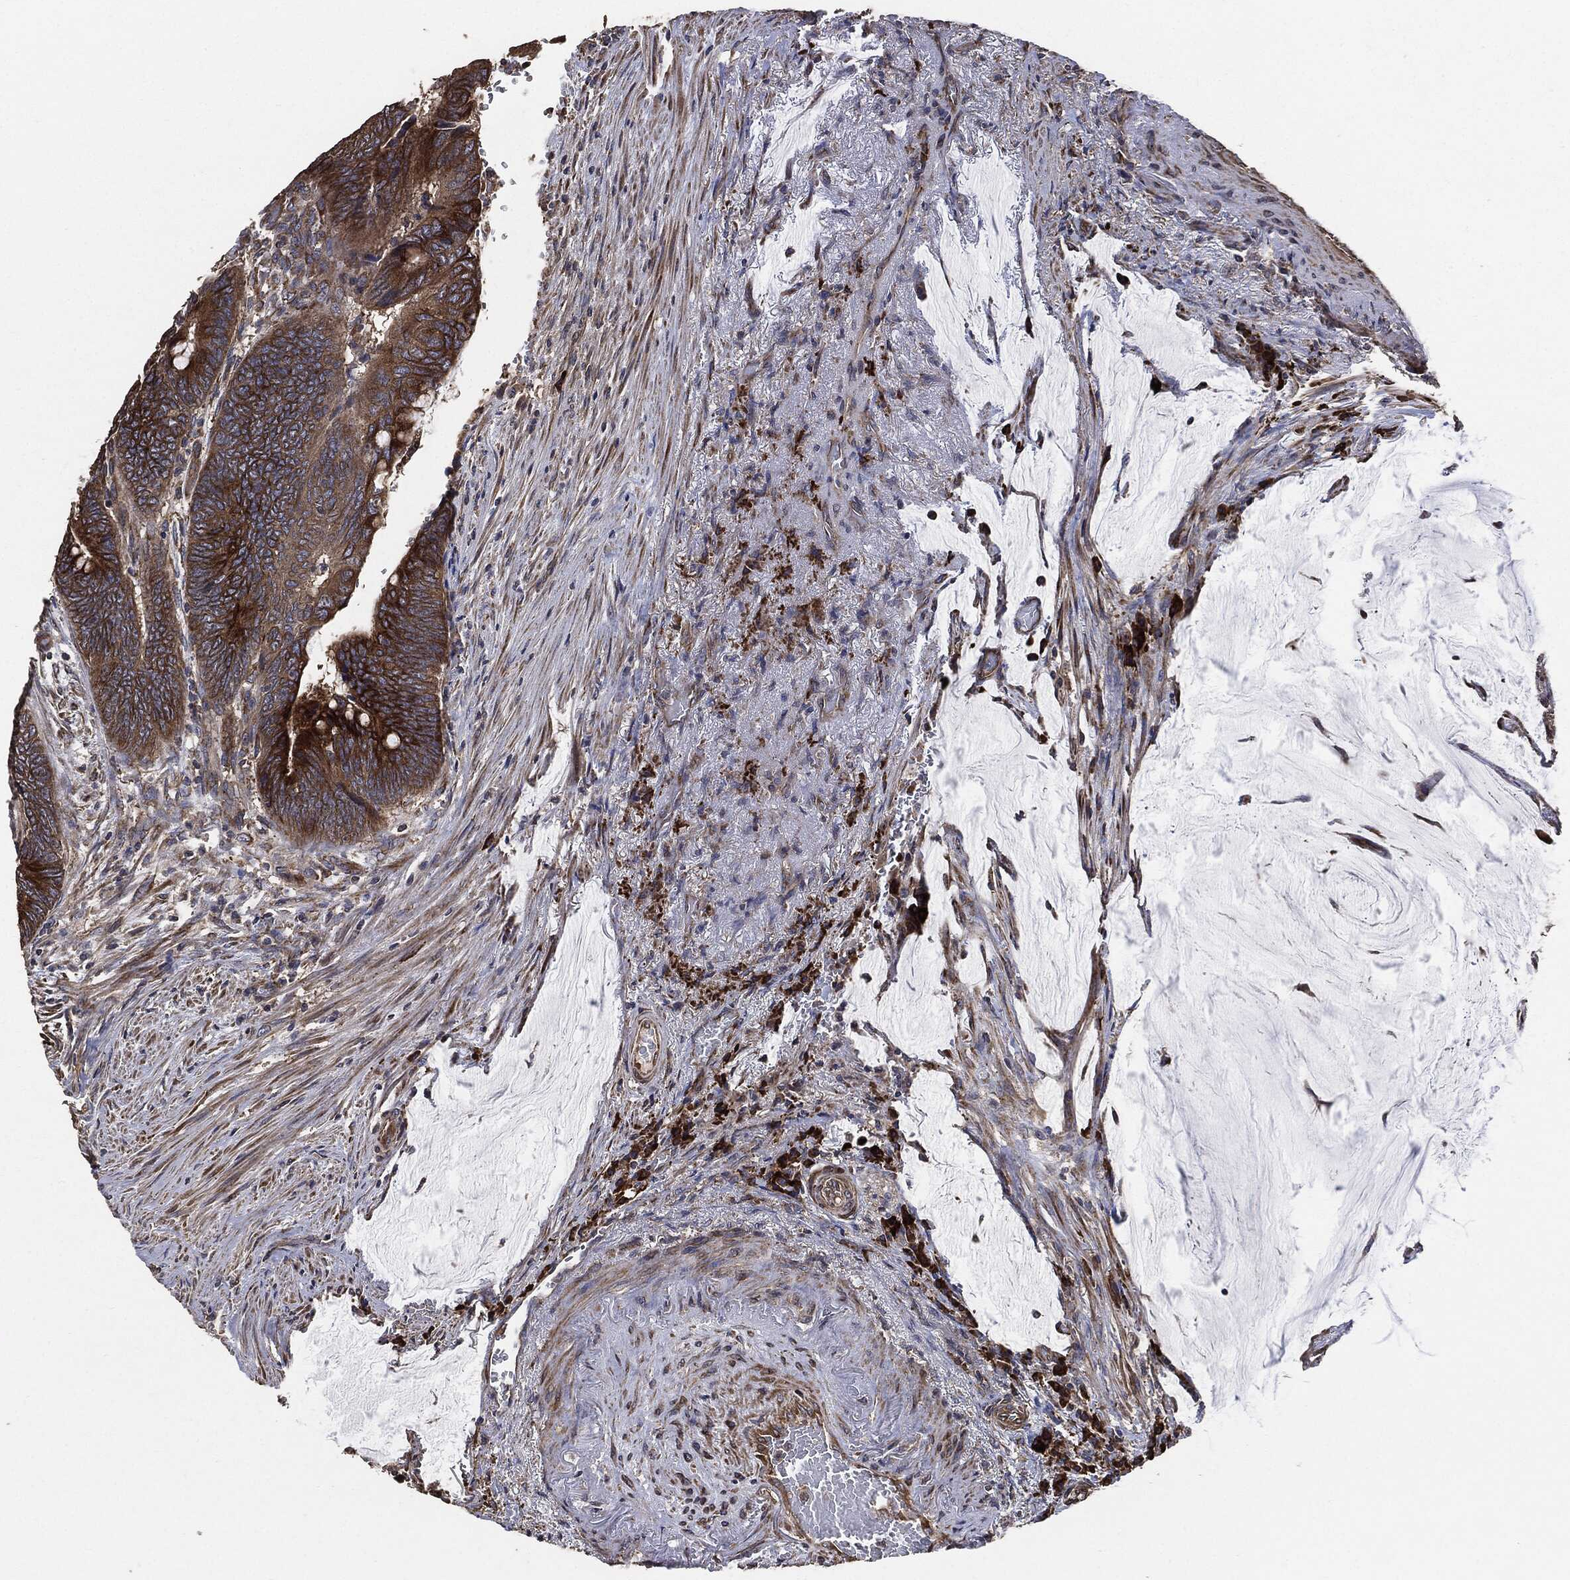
{"staining": {"intensity": "strong", "quantity": "25%-75%", "location": "cytoplasmic/membranous"}, "tissue": "colorectal cancer", "cell_type": "Tumor cells", "image_type": "cancer", "snomed": [{"axis": "morphology", "description": "Normal tissue, NOS"}, {"axis": "morphology", "description": "Adenocarcinoma, NOS"}, {"axis": "topography", "description": "Rectum"}], "caption": "Immunohistochemical staining of human colorectal cancer demonstrates high levels of strong cytoplasmic/membranous protein expression in approximately 25%-75% of tumor cells.", "gene": "STK3", "patient": {"sex": "male", "age": 92}}